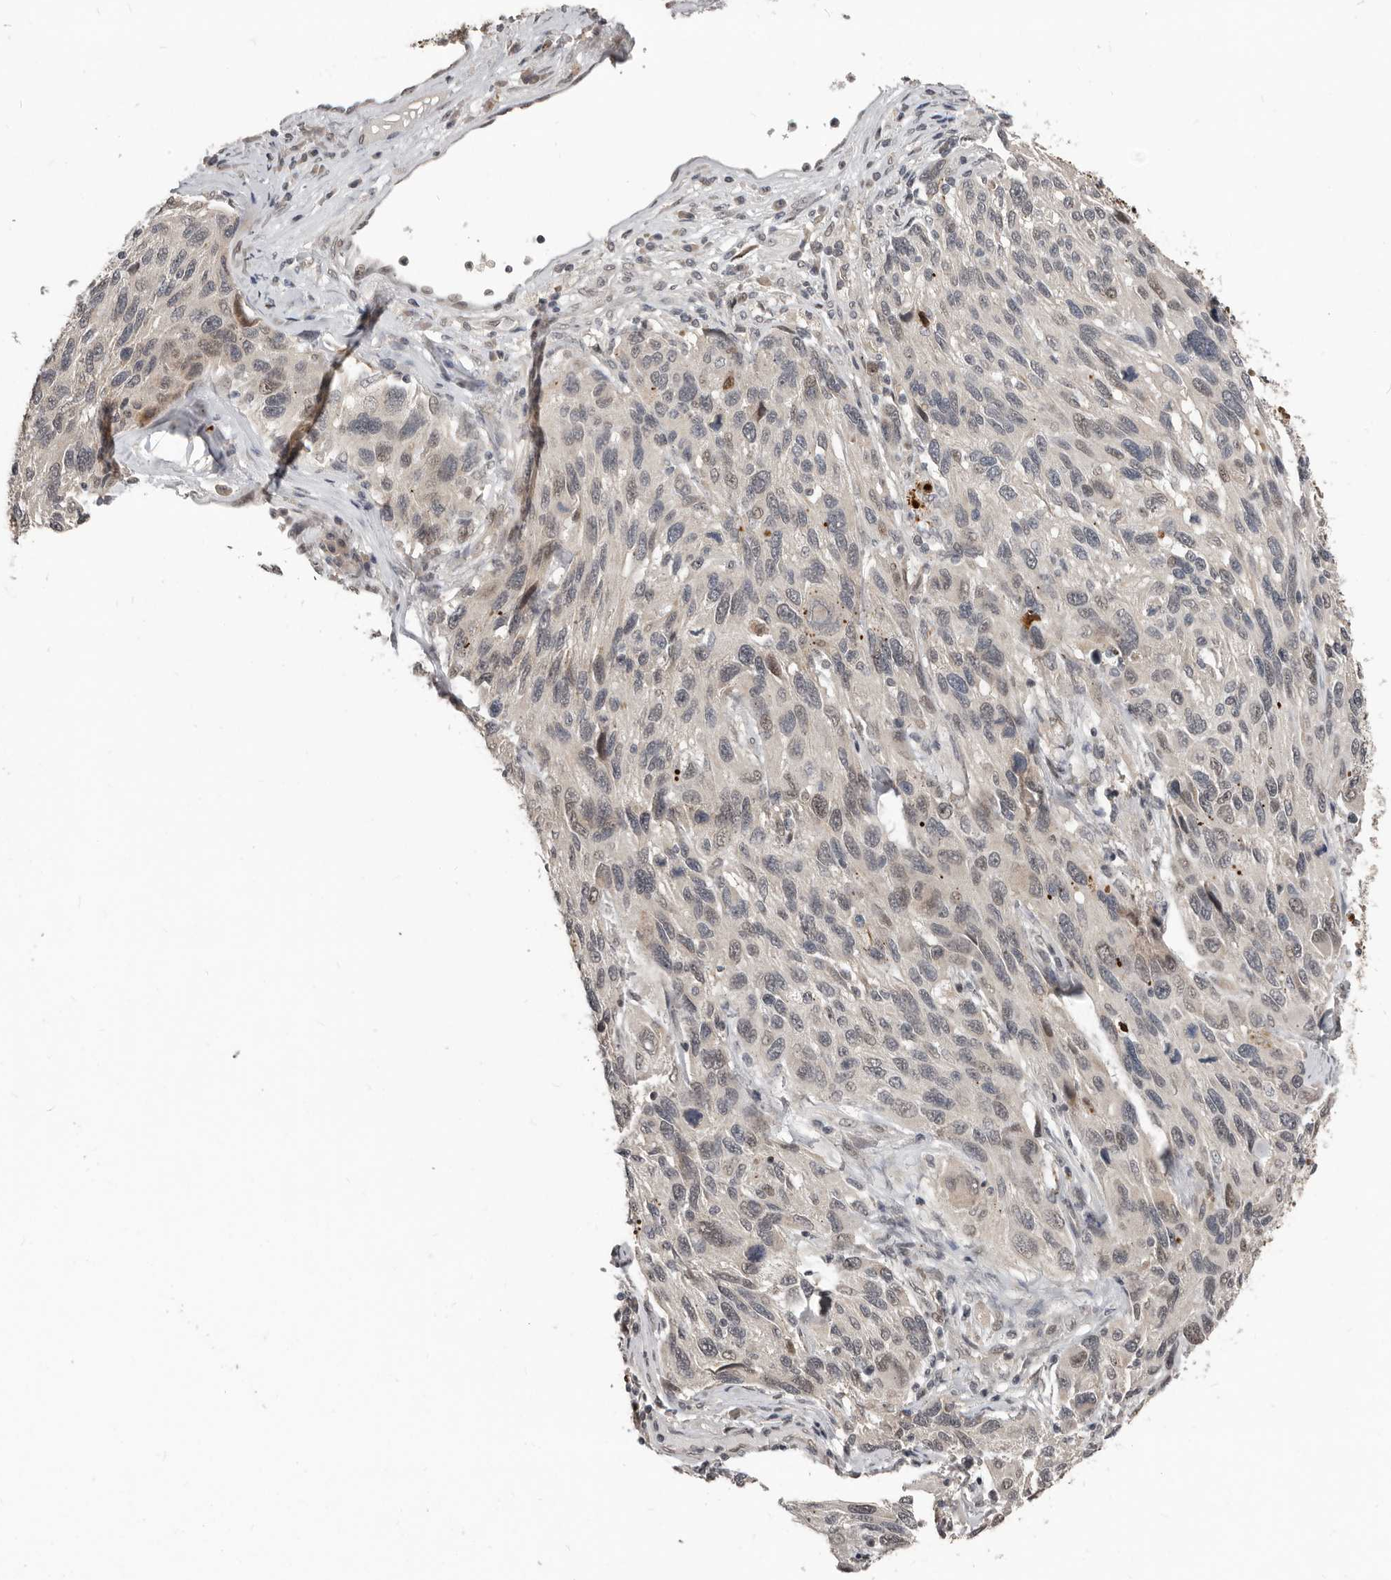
{"staining": {"intensity": "negative", "quantity": "none", "location": "none"}, "tissue": "melanoma", "cell_type": "Tumor cells", "image_type": "cancer", "snomed": [{"axis": "morphology", "description": "Malignant melanoma, NOS"}, {"axis": "topography", "description": "Skin"}], "caption": "Melanoma was stained to show a protein in brown. There is no significant positivity in tumor cells.", "gene": "APOL6", "patient": {"sex": "male", "age": 53}}